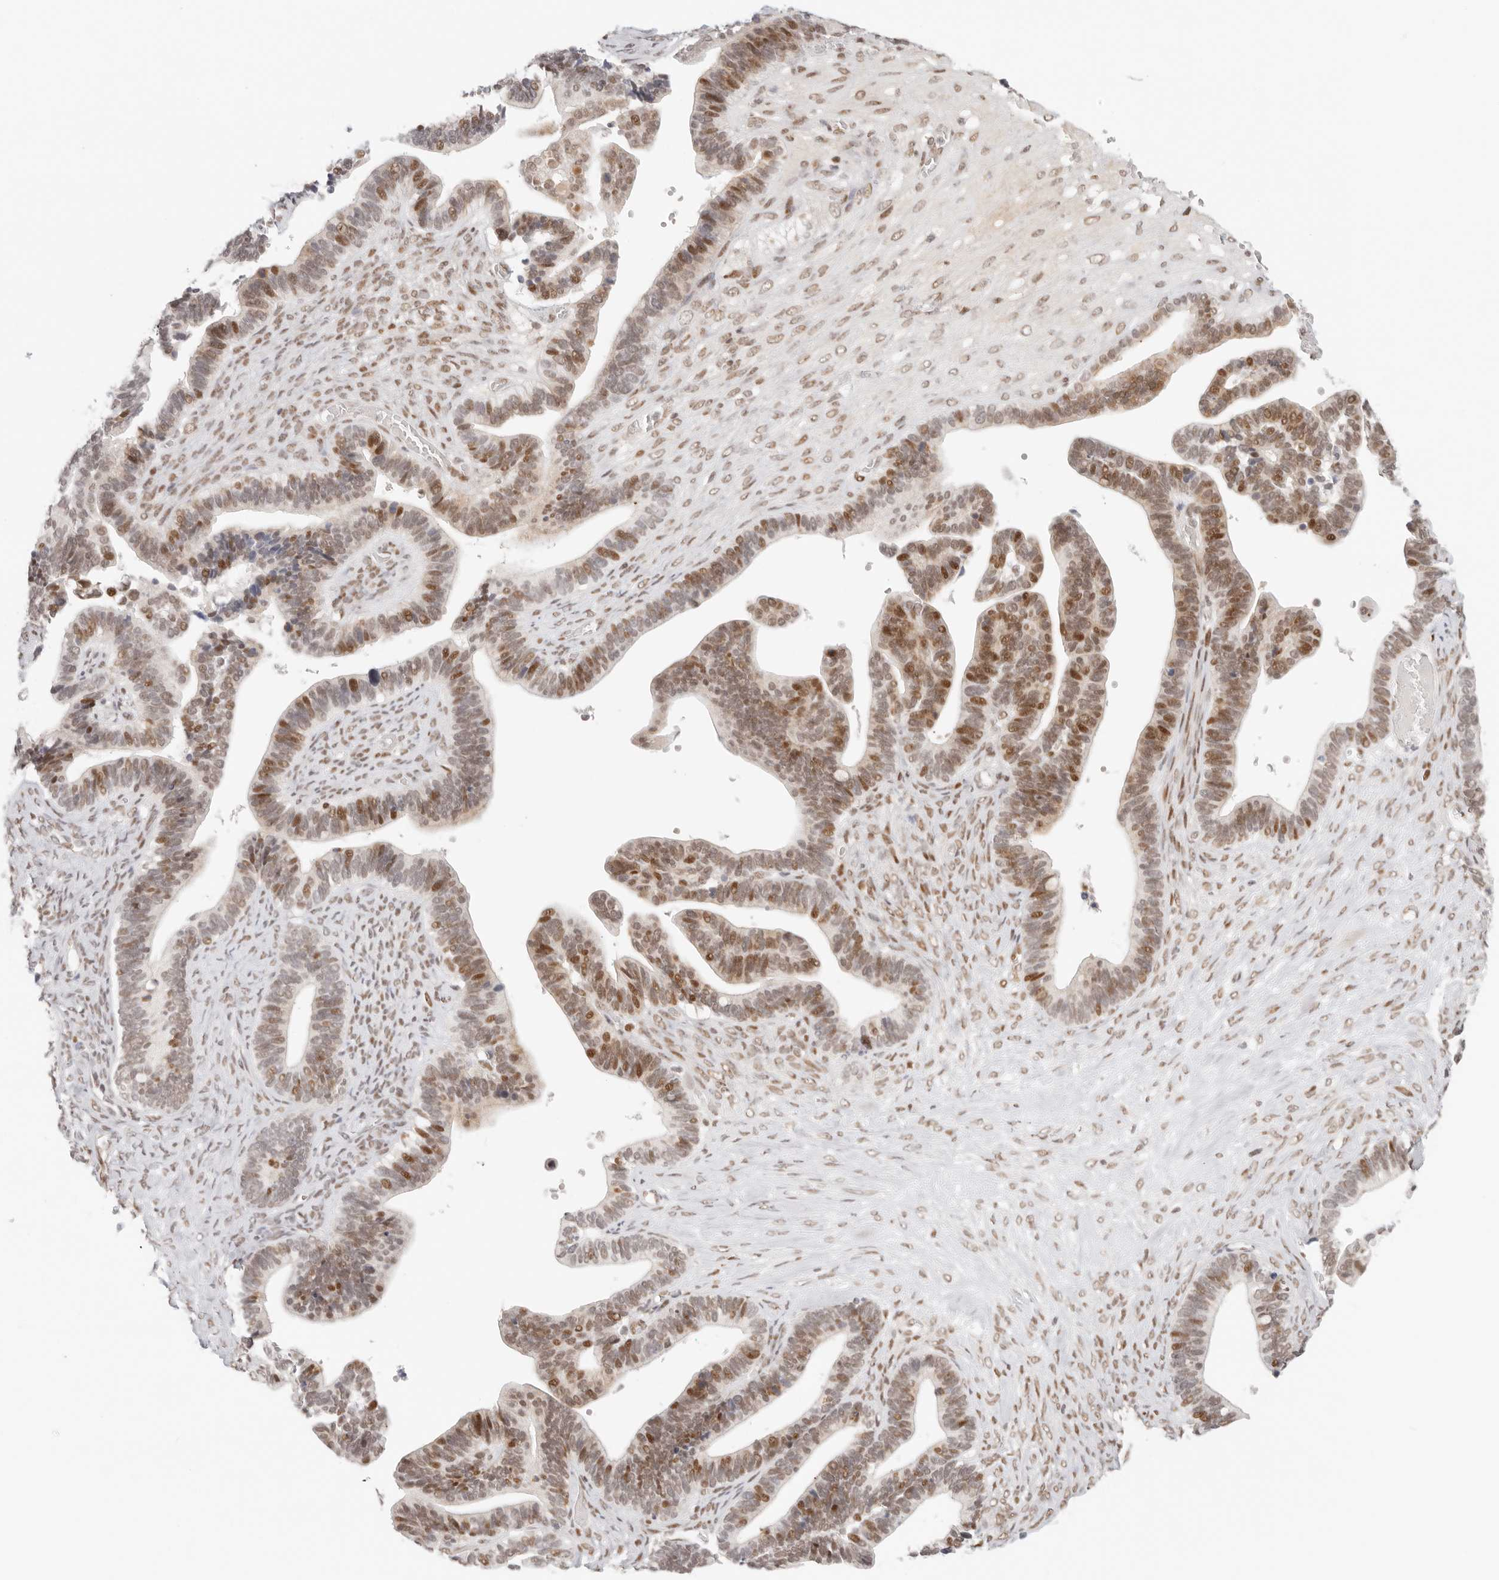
{"staining": {"intensity": "moderate", "quantity": "25%-75%", "location": "nuclear"}, "tissue": "ovarian cancer", "cell_type": "Tumor cells", "image_type": "cancer", "snomed": [{"axis": "morphology", "description": "Cystadenocarcinoma, serous, NOS"}, {"axis": "topography", "description": "Ovary"}], "caption": "Ovarian cancer (serous cystadenocarcinoma) tissue shows moderate nuclear positivity in approximately 25%-75% of tumor cells, visualized by immunohistochemistry. (DAB IHC with brightfield microscopy, high magnification).", "gene": "HOXC5", "patient": {"sex": "female", "age": 56}}